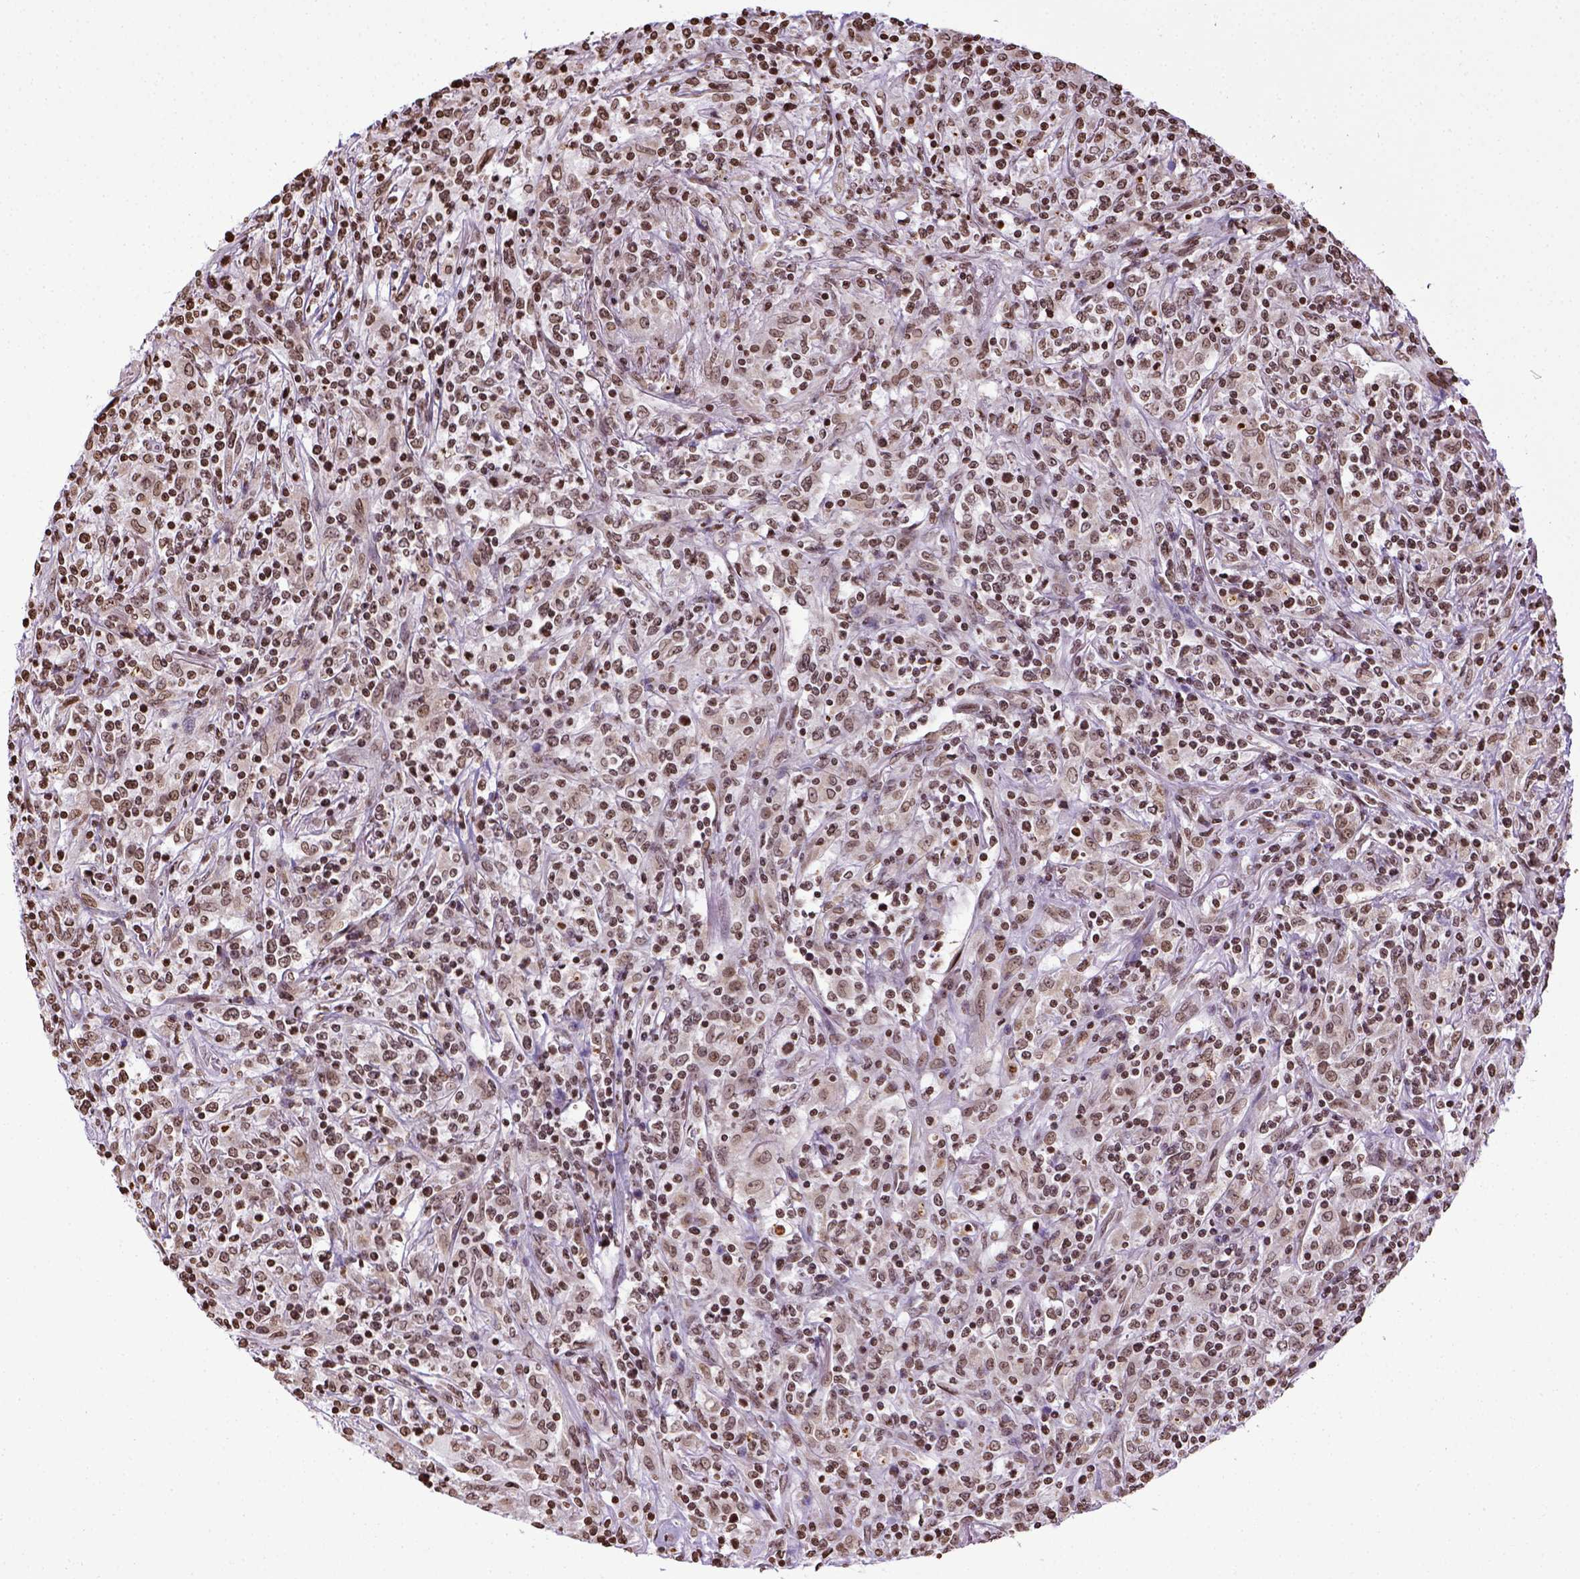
{"staining": {"intensity": "moderate", "quantity": ">75%", "location": "nuclear"}, "tissue": "lymphoma", "cell_type": "Tumor cells", "image_type": "cancer", "snomed": [{"axis": "morphology", "description": "Malignant lymphoma, non-Hodgkin's type, High grade"}, {"axis": "topography", "description": "Lung"}], "caption": "This is a histology image of IHC staining of lymphoma, which shows moderate positivity in the nuclear of tumor cells.", "gene": "ZNF75D", "patient": {"sex": "male", "age": 79}}